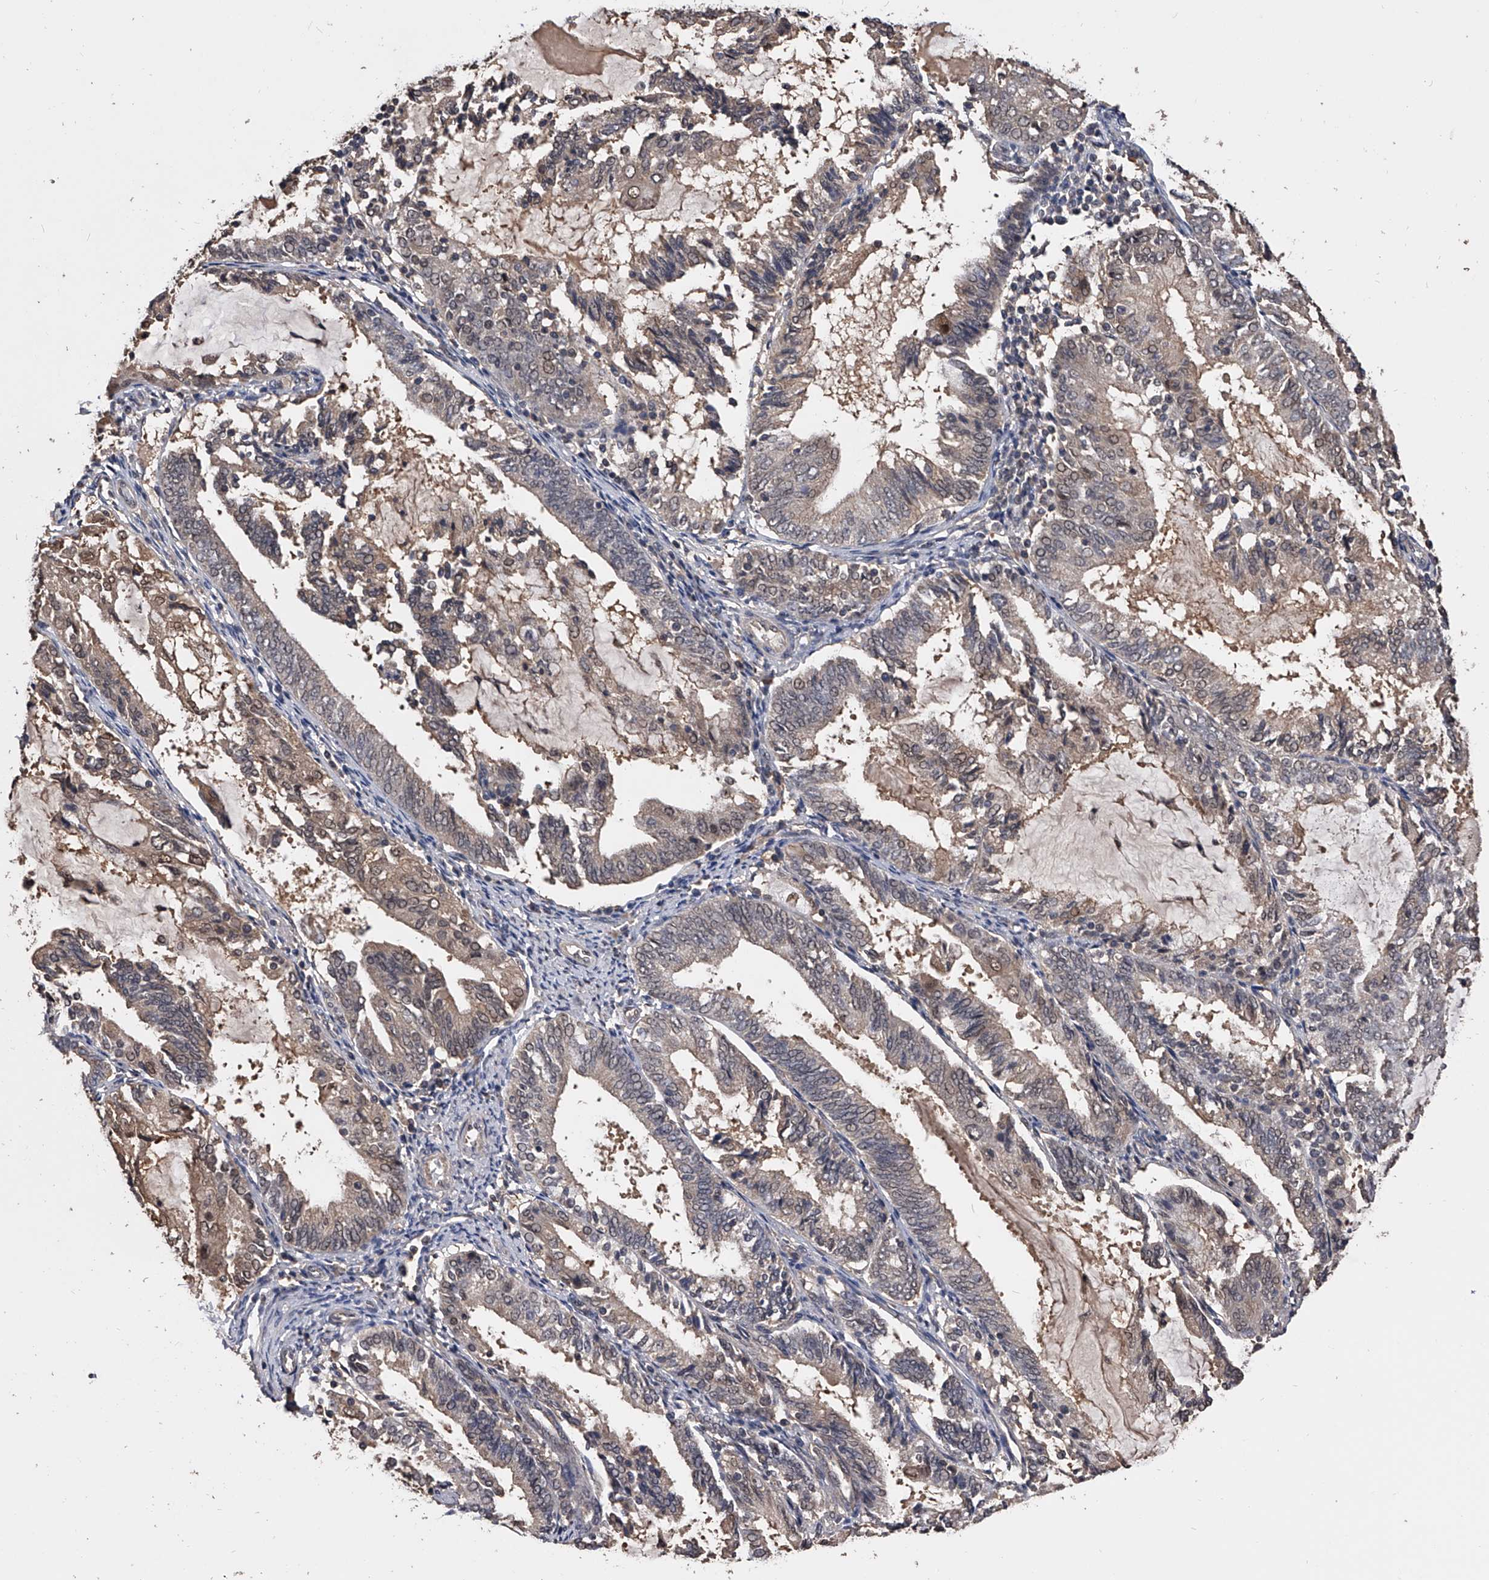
{"staining": {"intensity": "negative", "quantity": "none", "location": "none"}, "tissue": "endometrial cancer", "cell_type": "Tumor cells", "image_type": "cancer", "snomed": [{"axis": "morphology", "description": "Adenocarcinoma, NOS"}, {"axis": "topography", "description": "Endometrium"}], "caption": "High power microscopy micrograph of an immunohistochemistry (IHC) histopathology image of endometrial adenocarcinoma, revealing no significant staining in tumor cells.", "gene": "EFCAB7", "patient": {"sex": "female", "age": 81}}